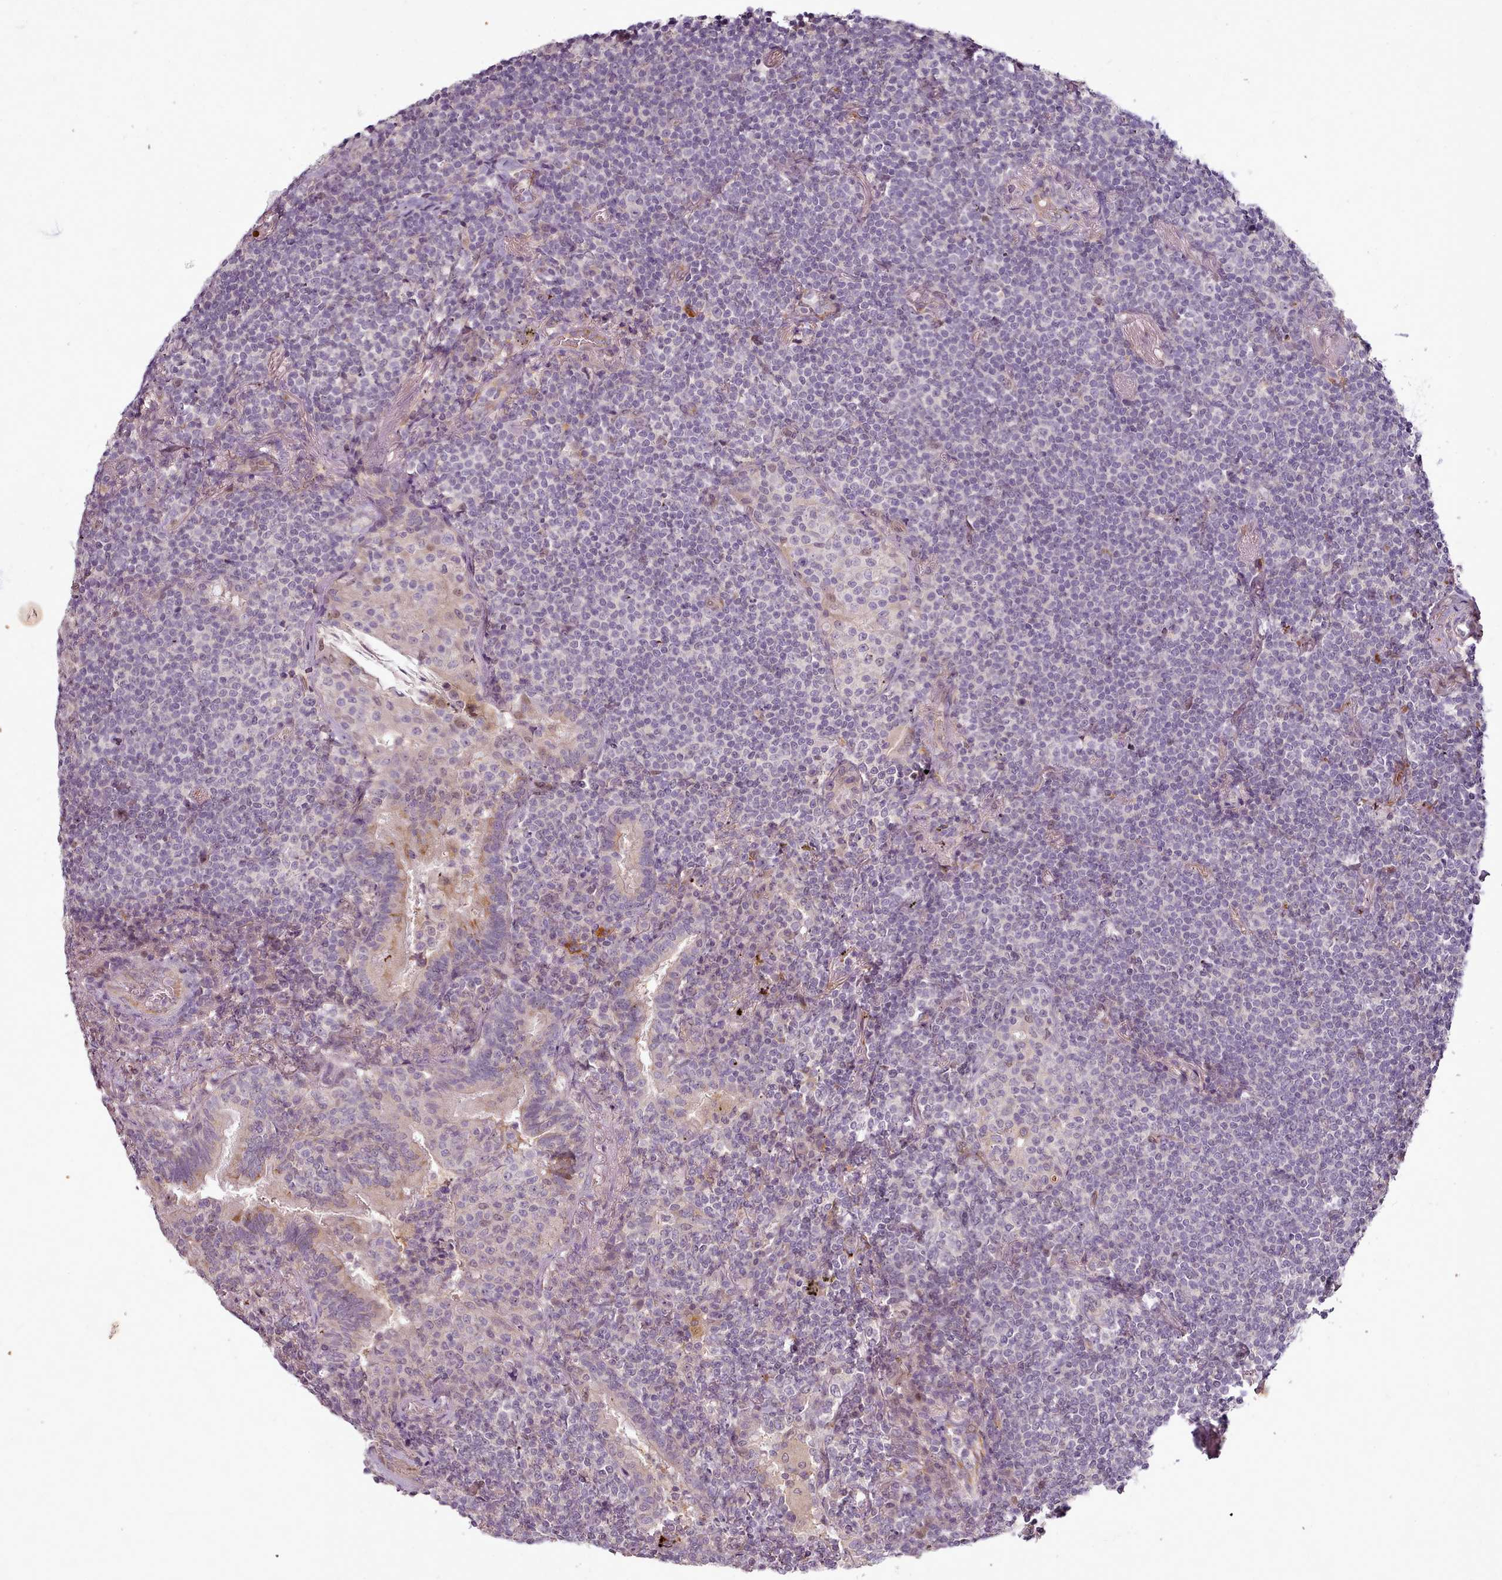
{"staining": {"intensity": "negative", "quantity": "none", "location": "none"}, "tissue": "lymphoma", "cell_type": "Tumor cells", "image_type": "cancer", "snomed": [{"axis": "morphology", "description": "Malignant lymphoma, non-Hodgkin's type, Low grade"}, {"axis": "topography", "description": "Lung"}], "caption": "This is an immunohistochemistry (IHC) photomicrograph of malignant lymphoma, non-Hodgkin's type (low-grade). There is no staining in tumor cells.", "gene": "C1QTNF5", "patient": {"sex": "female", "age": 71}}